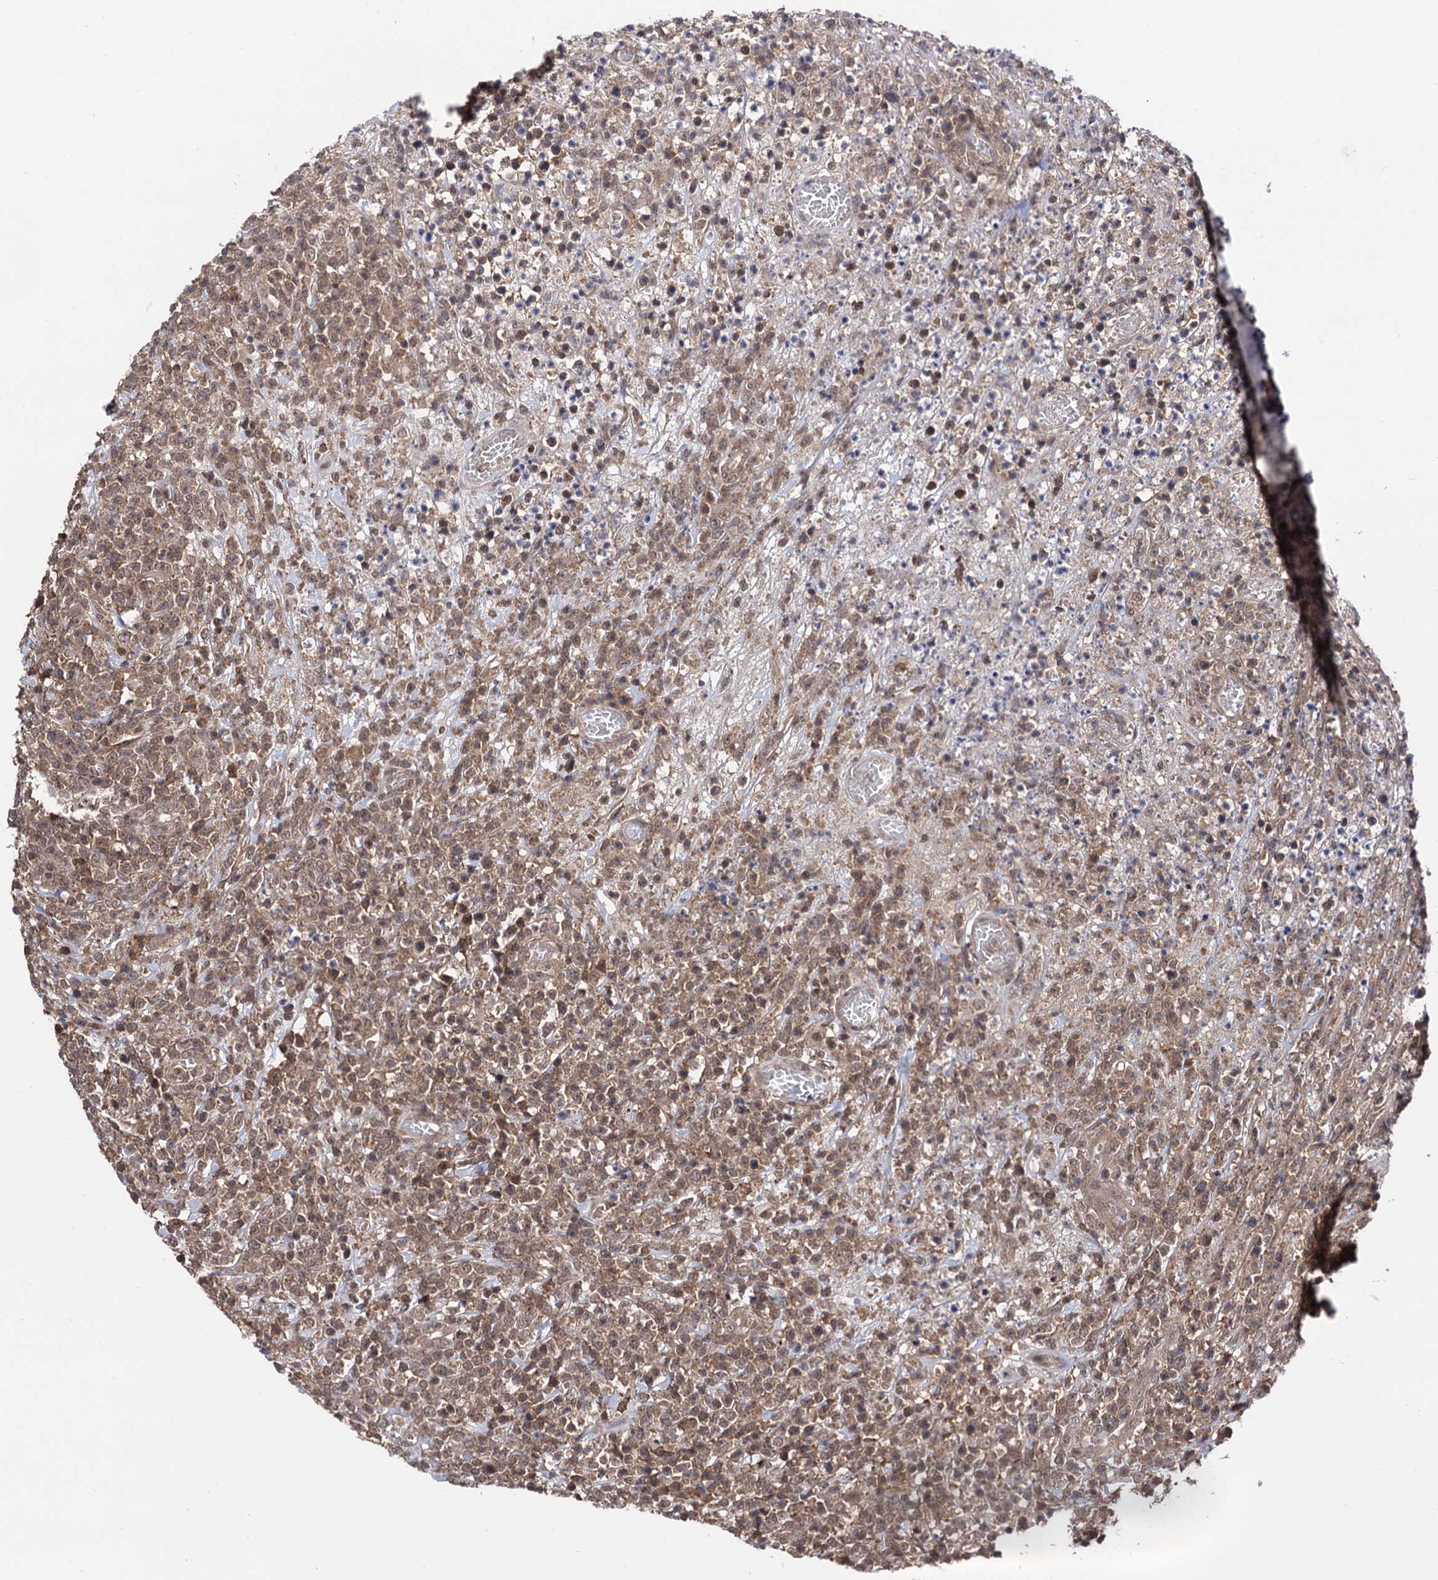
{"staining": {"intensity": "moderate", "quantity": ">75%", "location": "cytoplasmic/membranous,nuclear"}, "tissue": "lymphoma", "cell_type": "Tumor cells", "image_type": "cancer", "snomed": [{"axis": "morphology", "description": "Malignant lymphoma, non-Hodgkin's type, High grade"}, {"axis": "topography", "description": "Colon"}], "caption": "IHC photomicrograph of lymphoma stained for a protein (brown), which exhibits medium levels of moderate cytoplasmic/membranous and nuclear staining in about >75% of tumor cells.", "gene": "MICAL2", "patient": {"sex": "female", "age": 53}}